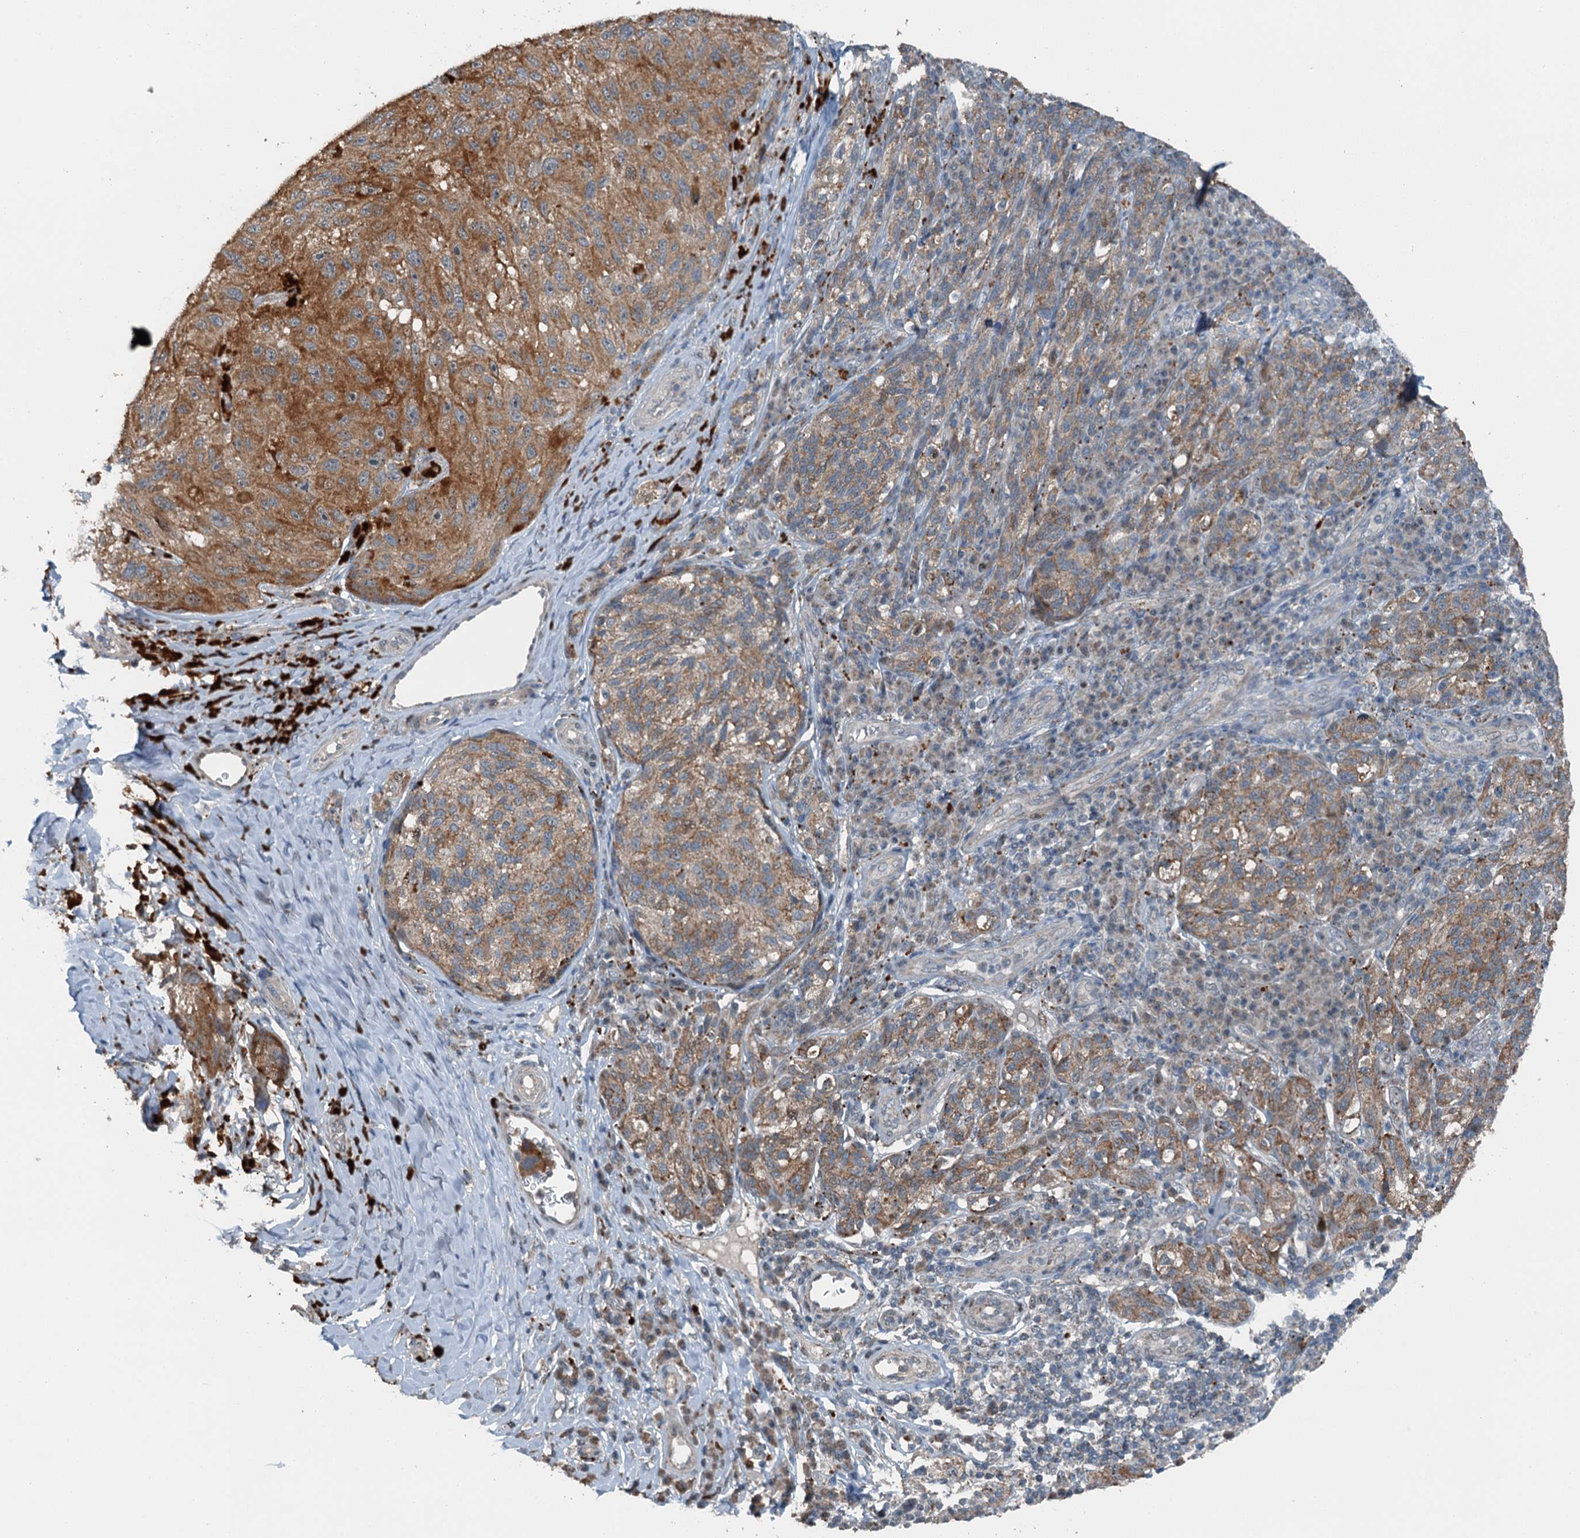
{"staining": {"intensity": "weak", "quantity": ">75%", "location": "cytoplasmic/membranous"}, "tissue": "melanoma", "cell_type": "Tumor cells", "image_type": "cancer", "snomed": [{"axis": "morphology", "description": "Malignant melanoma, NOS"}, {"axis": "topography", "description": "Skin"}], "caption": "A histopathology image of melanoma stained for a protein exhibits weak cytoplasmic/membranous brown staining in tumor cells. (Brightfield microscopy of DAB IHC at high magnification).", "gene": "BMERB1", "patient": {"sex": "female", "age": 73}}